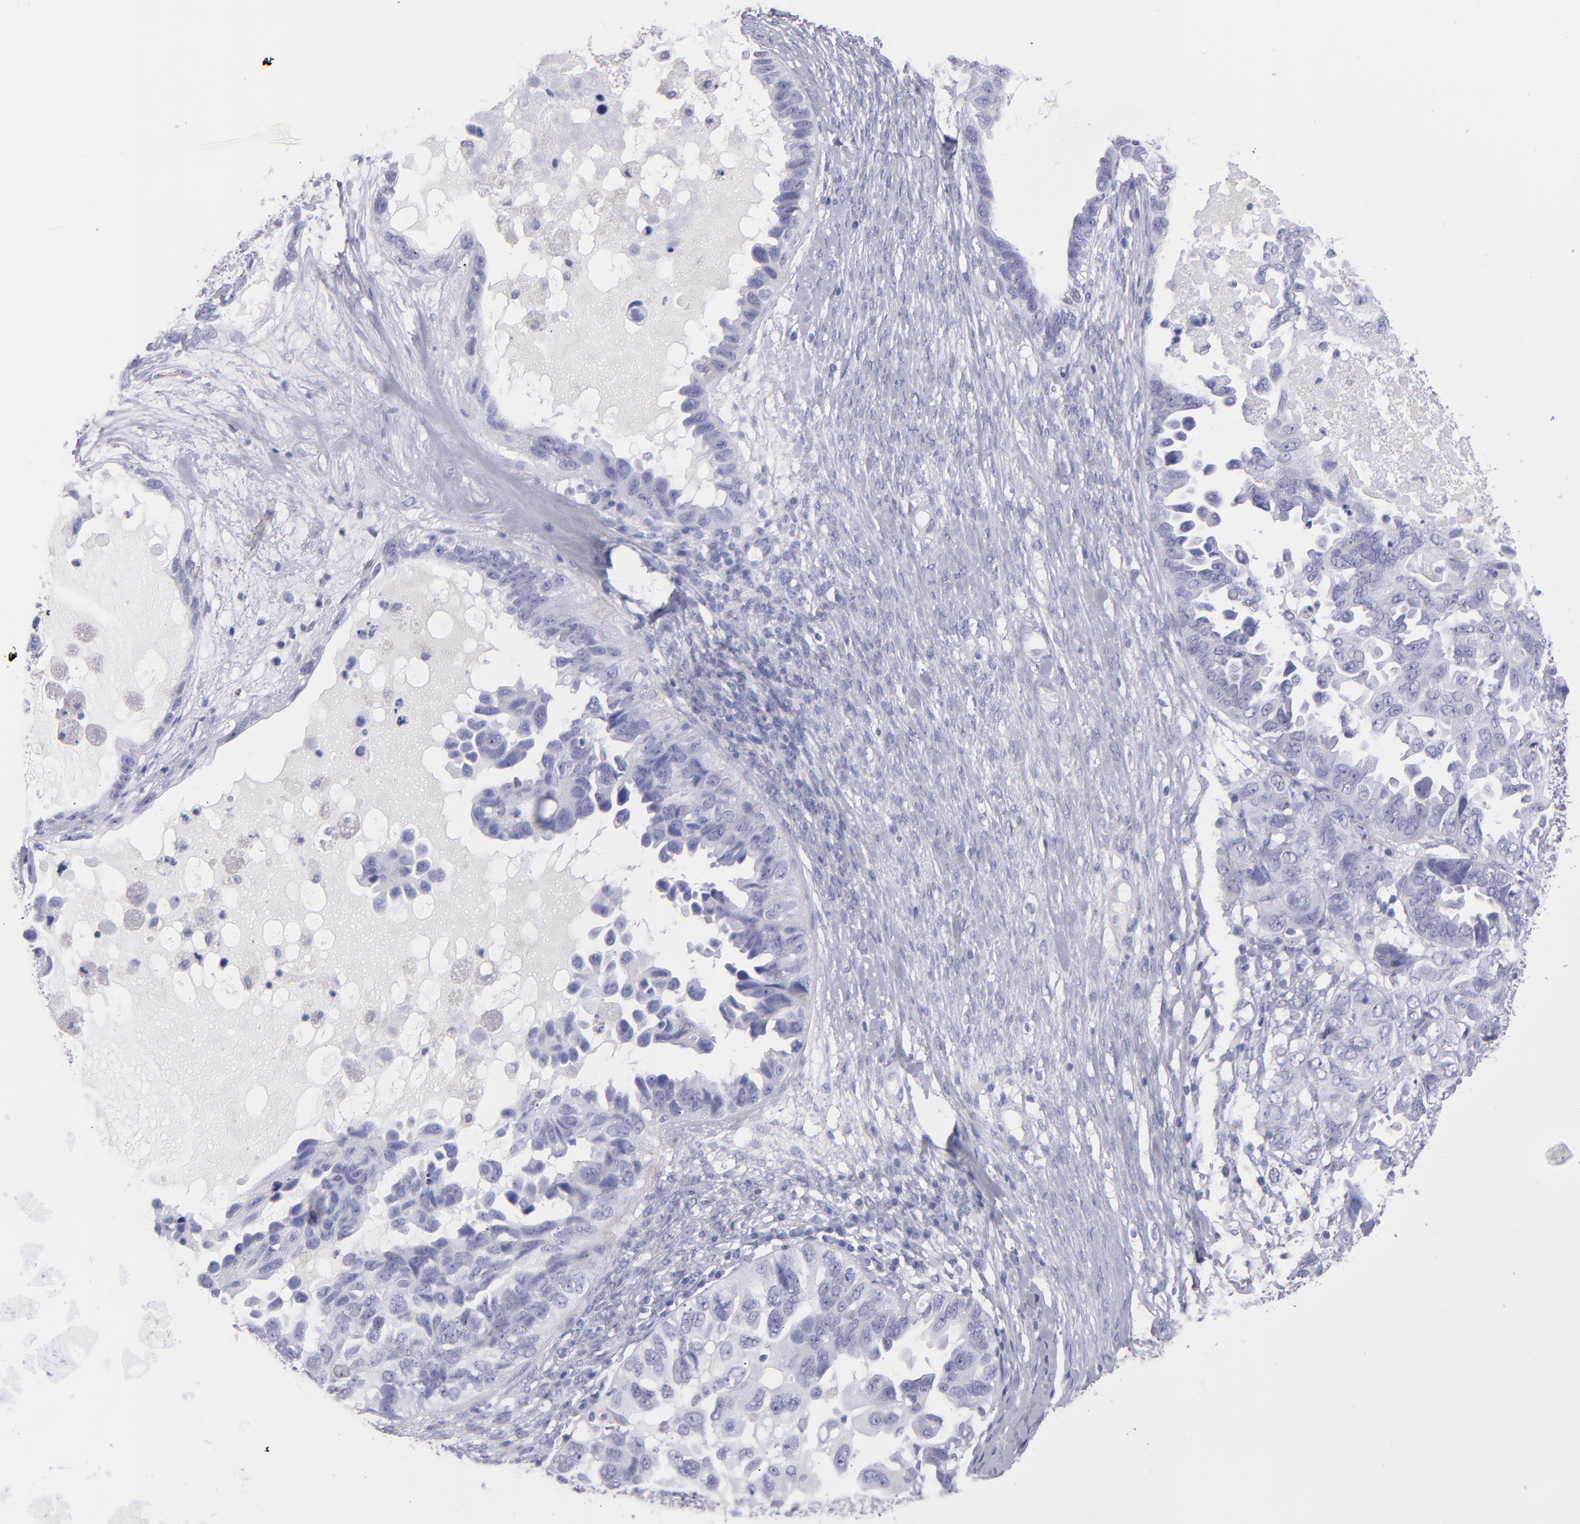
{"staining": {"intensity": "negative", "quantity": "none", "location": "none"}, "tissue": "ovarian cancer", "cell_type": "Tumor cells", "image_type": "cancer", "snomed": [{"axis": "morphology", "description": "Cystadenocarcinoma, serous, NOS"}, {"axis": "topography", "description": "Ovary"}], "caption": "This is an IHC micrograph of human serous cystadenocarcinoma (ovarian). There is no expression in tumor cells.", "gene": "TG", "patient": {"sex": "female", "age": 82}}